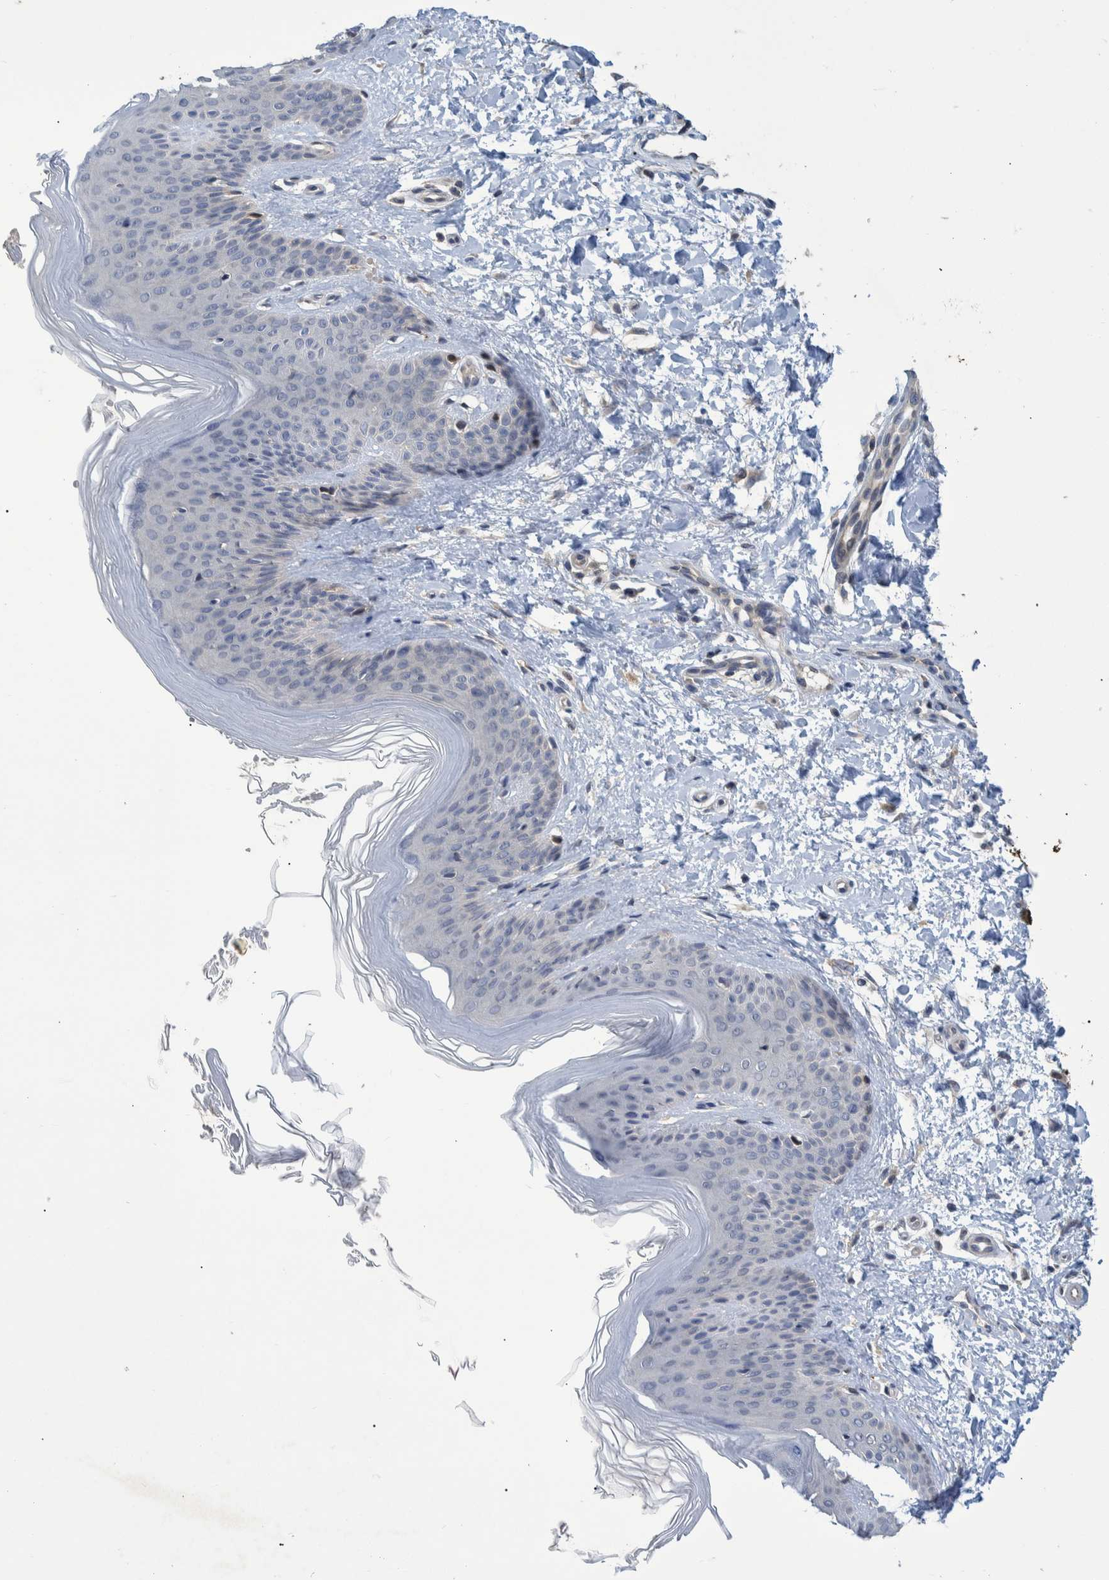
{"staining": {"intensity": "negative", "quantity": "none", "location": "none"}, "tissue": "skin", "cell_type": "Fibroblasts", "image_type": "normal", "snomed": [{"axis": "morphology", "description": "Normal tissue, NOS"}, {"axis": "morphology", "description": "Malignant melanoma, Metastatic site"}, {"axis": "topography", "description": "Skin"}], "caption": "Fibroblasts show no significant protein positivity in unremarkable skin. (Immunohistochemistry, brightfield microscopy, high magnification).", "gene": "PCYT2", "patient": {"sex": "male", "age": 41}}